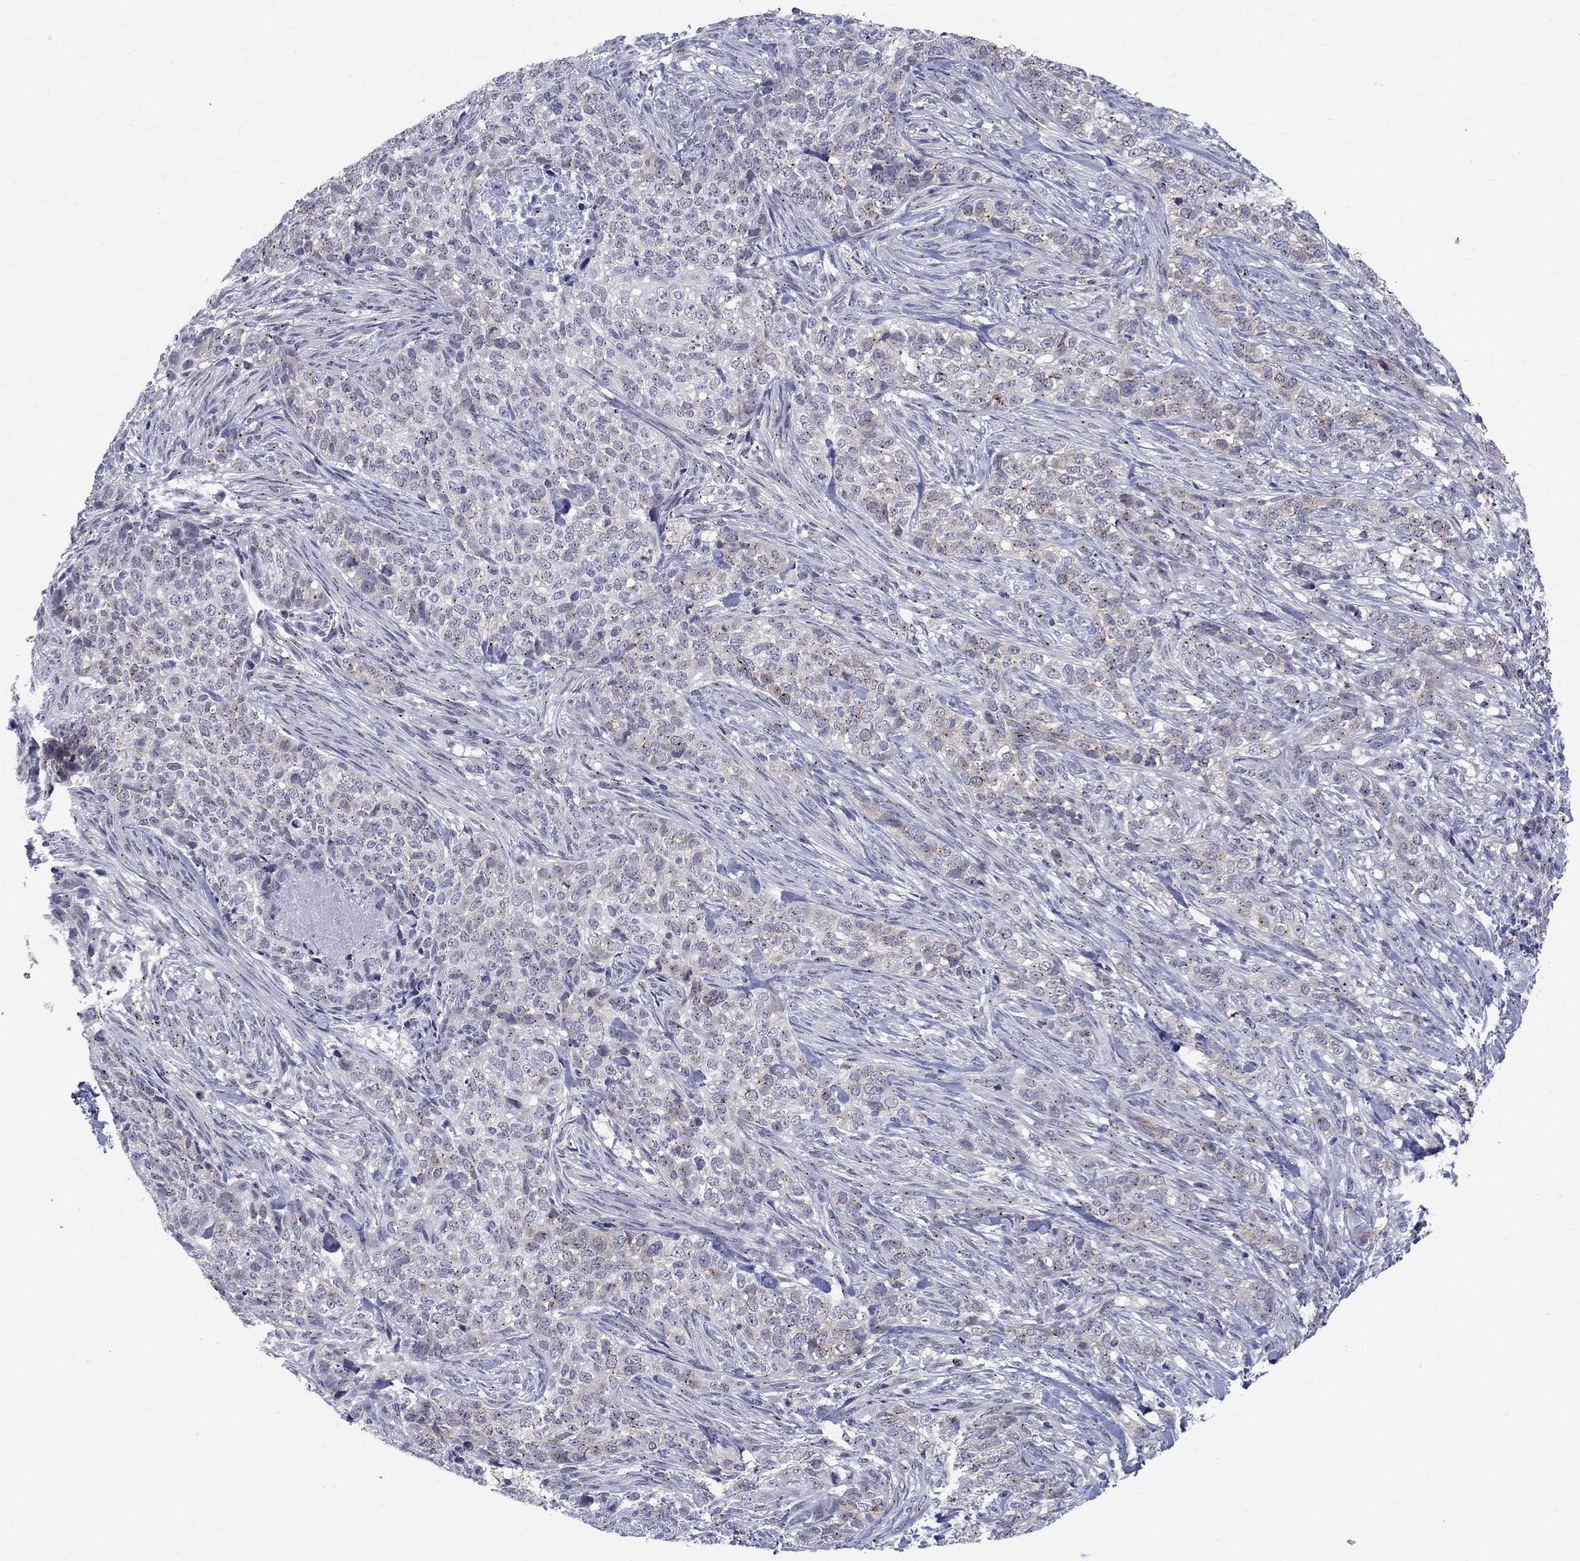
{"staining": {"intensity": "negative", "quantity": "none", "location": "none"}, "tissue": "skin cancer", "cell_type": "Tumor cells", "image_type": "cancer", "snomed": [{"axis": "morphology", "description": "Basal cell carcinoma"}, {"axis": "topography", "description": "Skin"}], "caption": "Histopathology image shows no protein positivity in tumor cells of skin cancer tissue. The staining was performed using DAB to visualize the protein expression in brown, while the nuclei were stained in blue with hematoxylin (Magnification: 20x).", "gene": "CEP43", "patient": {"sex": "female", "age": 69}}